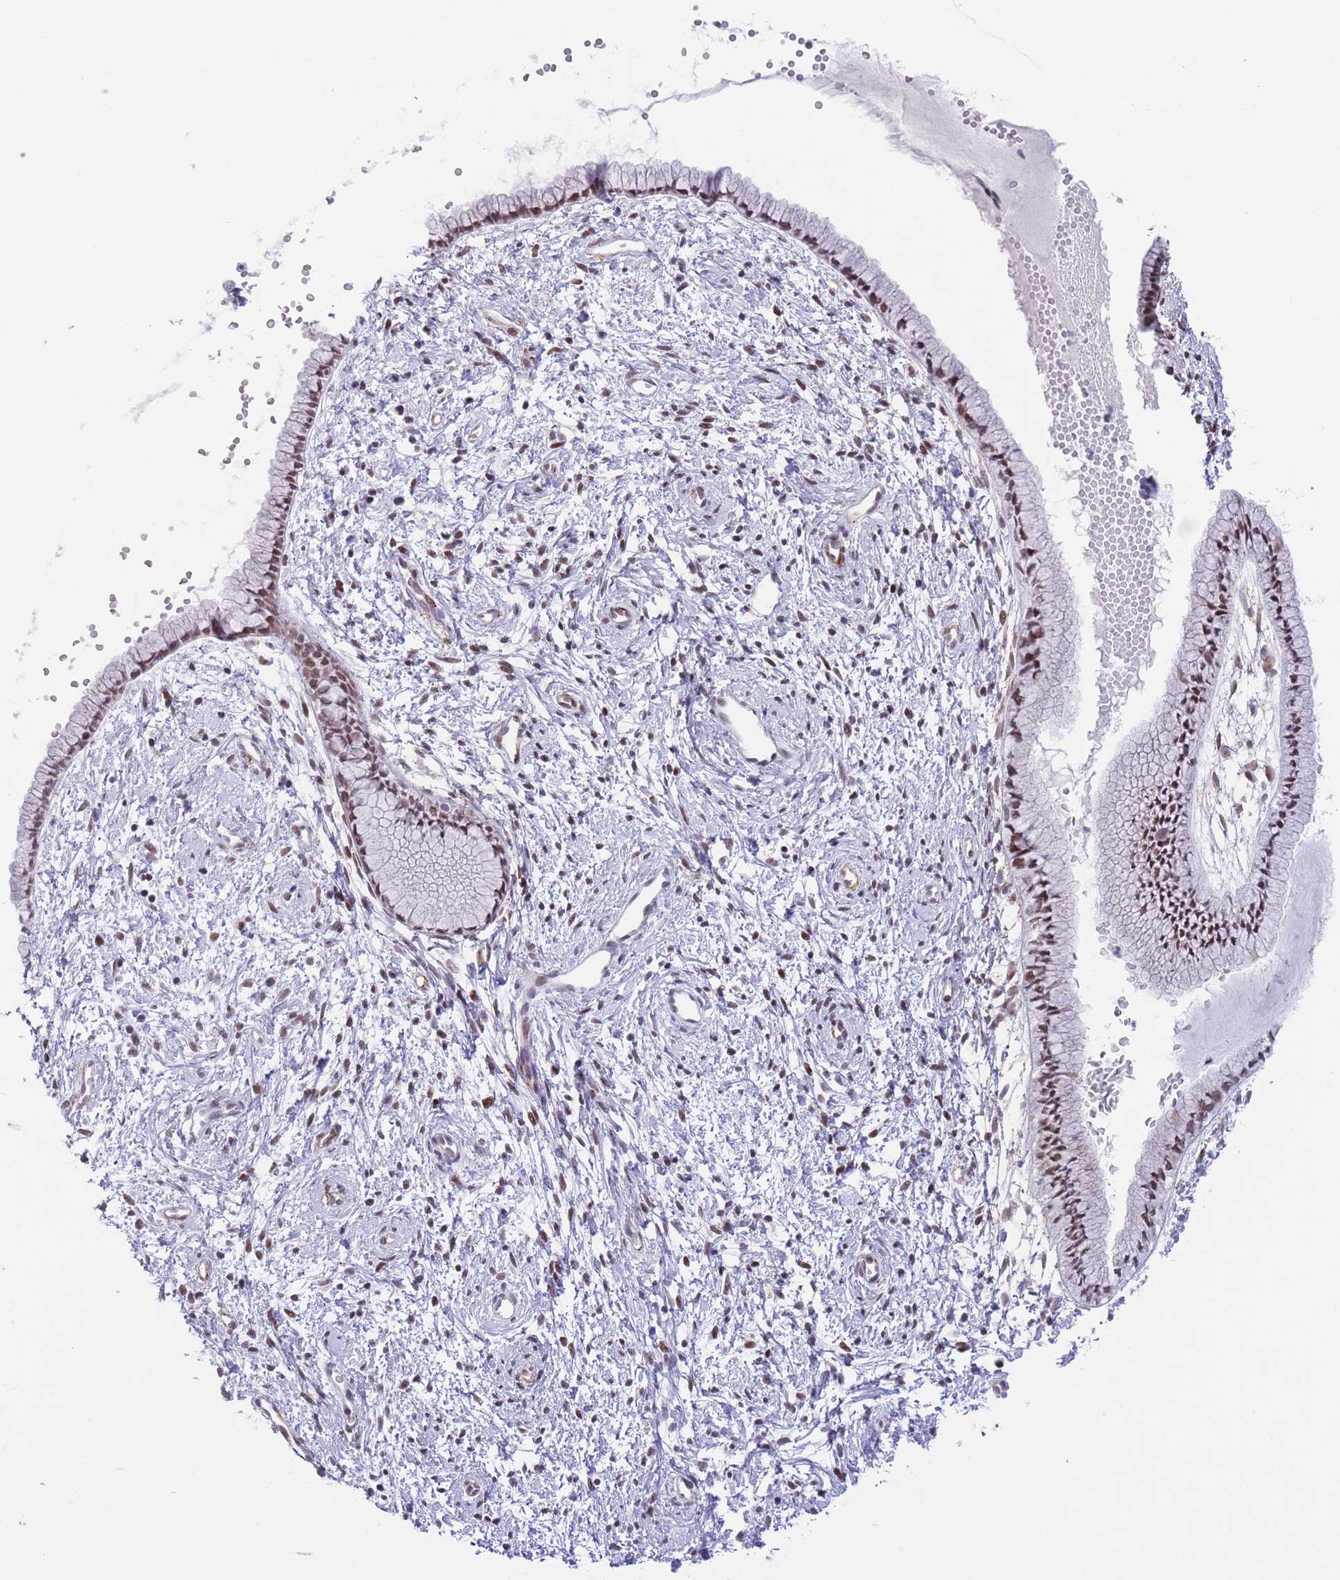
{"staining": {"intensity": "moderate", "quantity": "25%-75%", "location": "nuclear"}, "tissue": "cervix", "cell_type": "Glandular cells", "image_type": "normal", "snomed": [{"axis": "morphology", "description": "Normal tissue, NOS"}, {"axis": "topography", "description": "Cervix"}], "caption": "The histopathology image exhibits staining of benign cervix, revealing moderate nuclear protein positivity (brown color) within glandular cells. The protein of interest is shown in brown color, while the nuclei are stained blue.", "gene": "RFX1", "patient": {"sex": "female", "age": 57}}